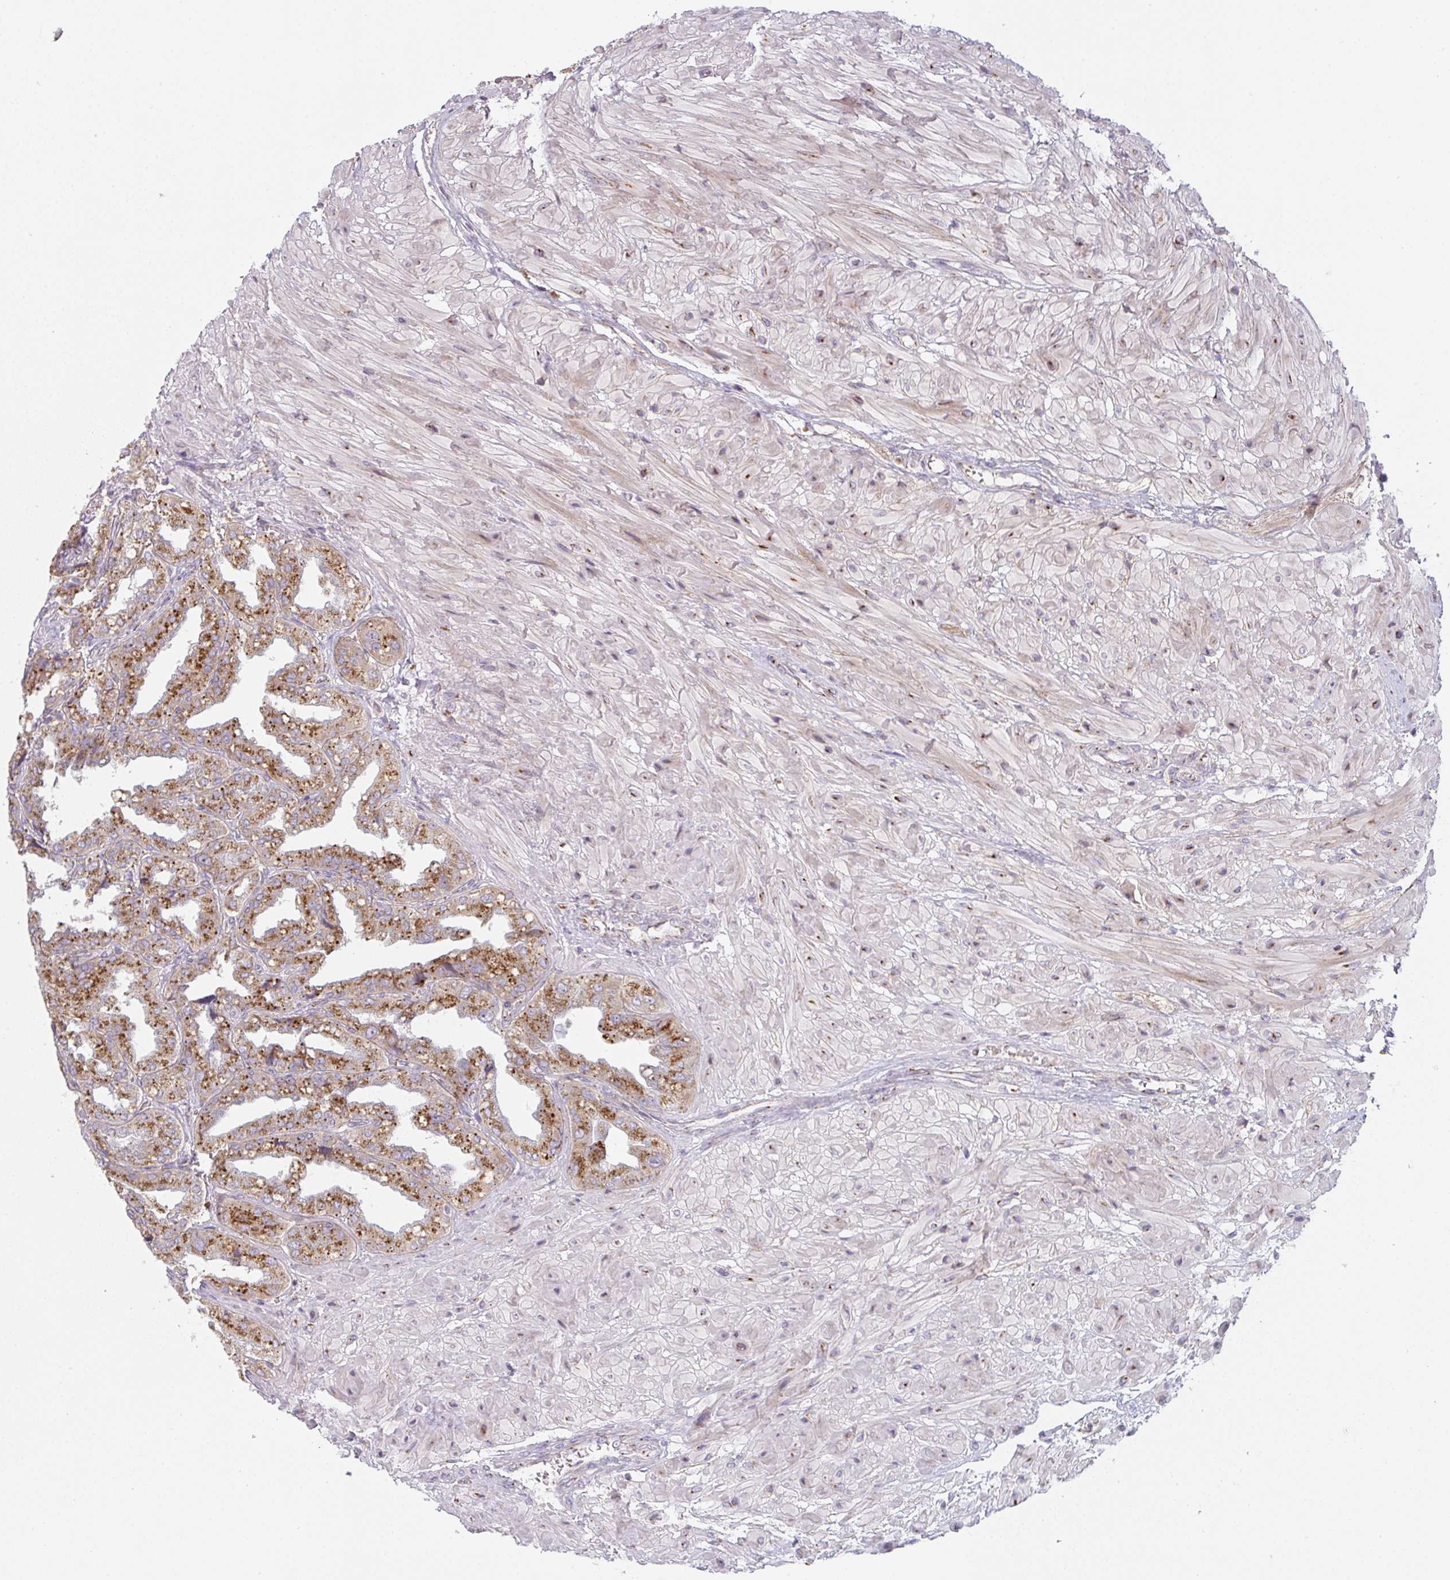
{"staining": {"intensity": "strong", "quantity": ">75%", "location": "cytoplasmic/membranous"}, "tissue": "seminal vesicle", "cell_type": "Glandular cells", "image_type": "normal", "snomed": [{"axis": "morphology", "description": "Normal tissue, NOS"}, {"axis": "topography", "description": "Seminal veicle"}], "caption": "An immunohistochemistry image of benign tissue is shown. Protein staining in brown highlights strong cytoplasmic/membranous positivity in seminal vesicle within glandular cells.", "gene": "GVQW3", "patient": {"sex": "male", "age": 55}}